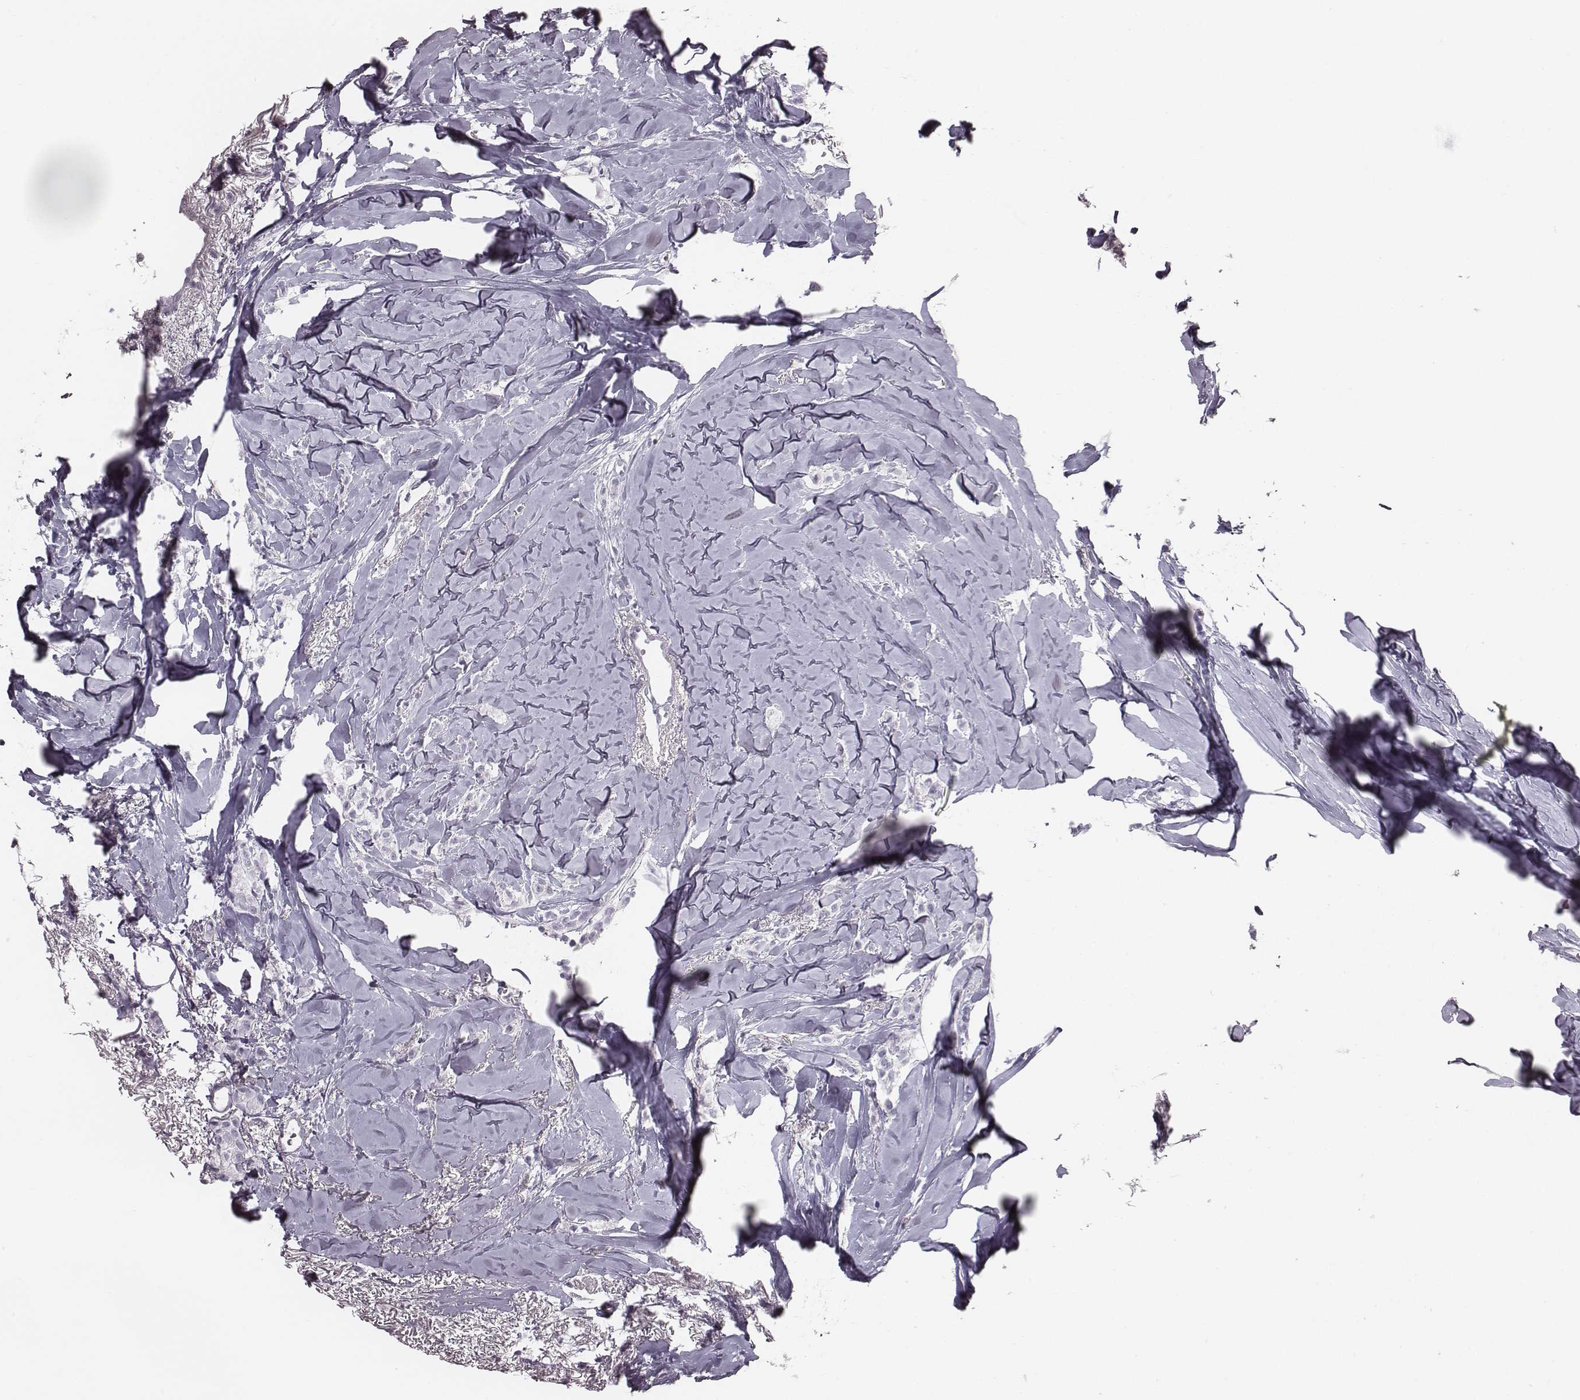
{"staining": {"intensity": "negative", "quantity": "none", "location": "none"}, "tissue": "breast cancer", "cell_type": "Tumor cells", "image_type": "cancer", "snomed": [{"axis": "morphology", "description": "Duct carcinoma"}, {"axis": "topography", "description": "Breast"}], "caption": "The image demonstrates no significant expression in tumor cells of breast cancer (infiltrating ductal carcinoma).", "gene": "CRISP1", "patient": {"sex": "female", "age": 85}}